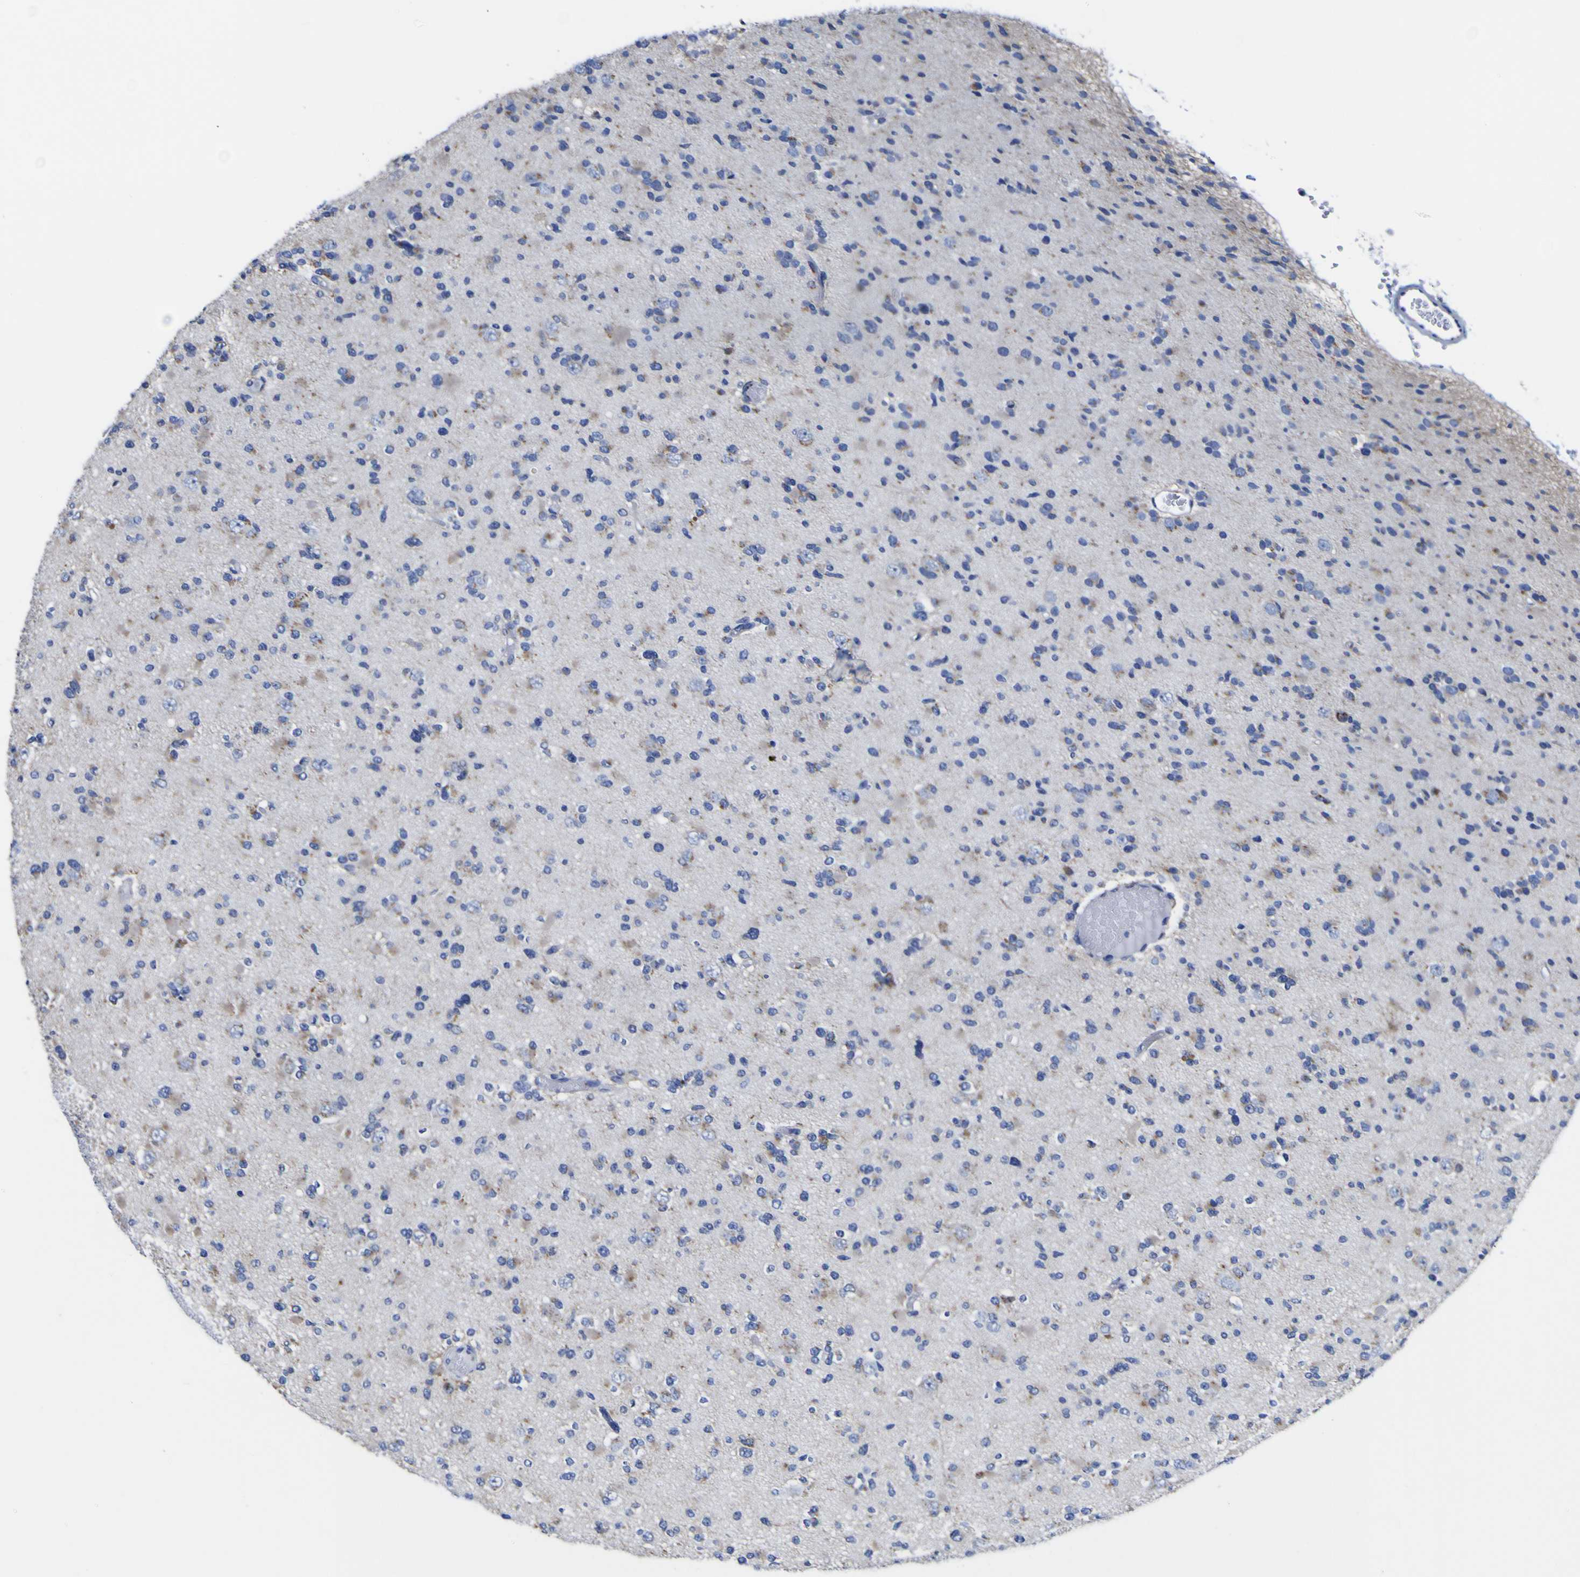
{"staining": {"intensity": "weak", "quantity": "<25%", "location": "cytoplasmic/membranous"}, "tissue": "glioma", "cell_type": "Tumor cells", "image_type": "cancer", "snomed": [{"axis": "morphology", "description": "Glioma, malignant, Low grade"}, {"axis": "topography", "description": "Brain"}], "caption": "This is an IHC micrograph of glioma. There is no staining in tumor cells.", "gene": "GOLM1", "patient": {"sex": "female", "age": 22}}